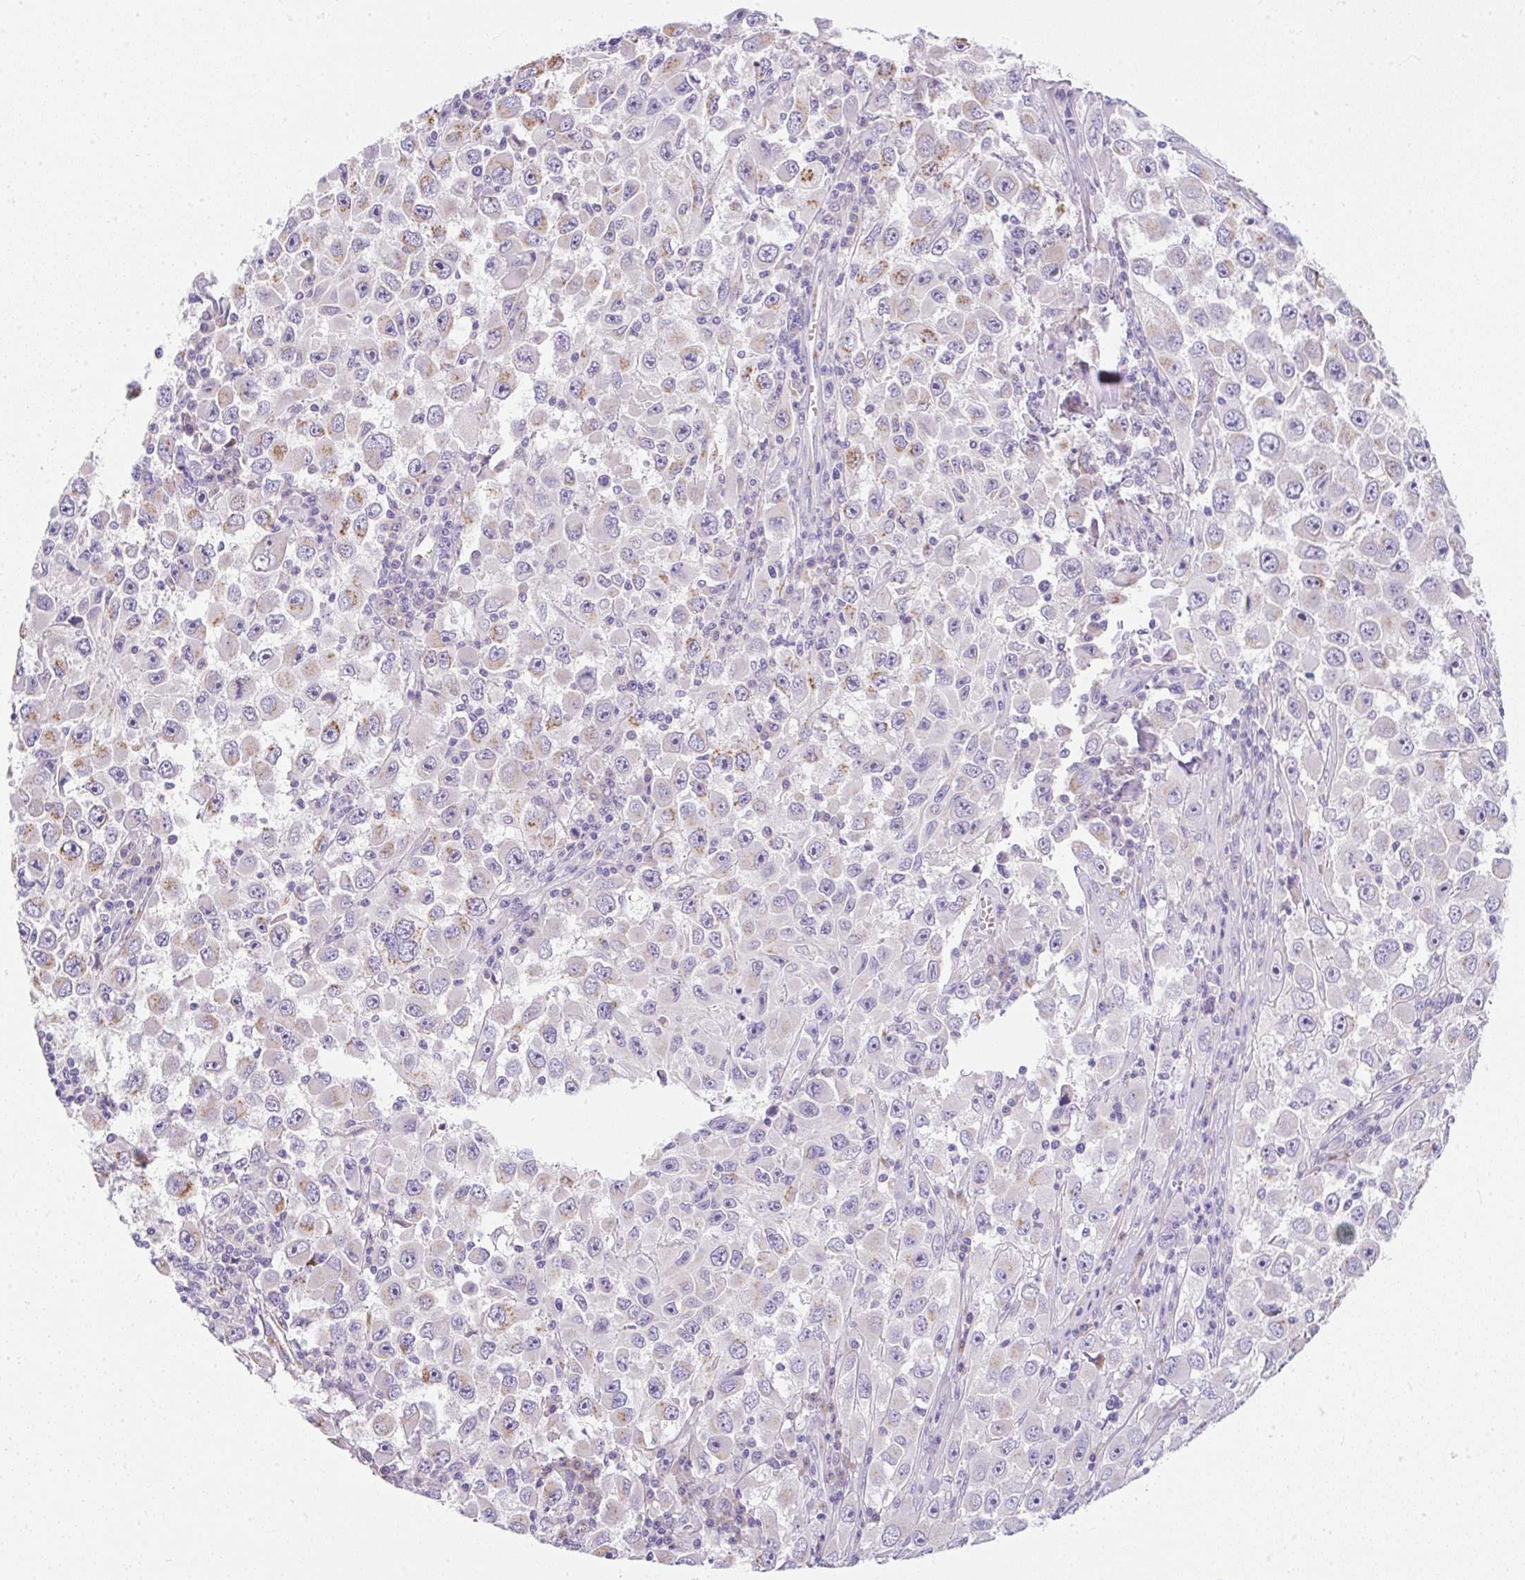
{"staining": {"intensity": "moderate", "quantity": "<25%", "location": "cytoplasmic/membranous"}, "tissue": "melanoma", "cell_type": "Tumor cells", "image_type": "cancer", "snomed": [{"axis": "morphology", "description": "Malignant melanoma, Metastatic site"}, {"axis": "topography", "description": "Lymph node"}], "caption": "Protein expression analysis of human melanoma reveals moderate cytoplasmic/membranous positivity in approximately <25% of tumor cells.", "gene": "DTX4", "patient": {"sex": "female", "age": 67}}